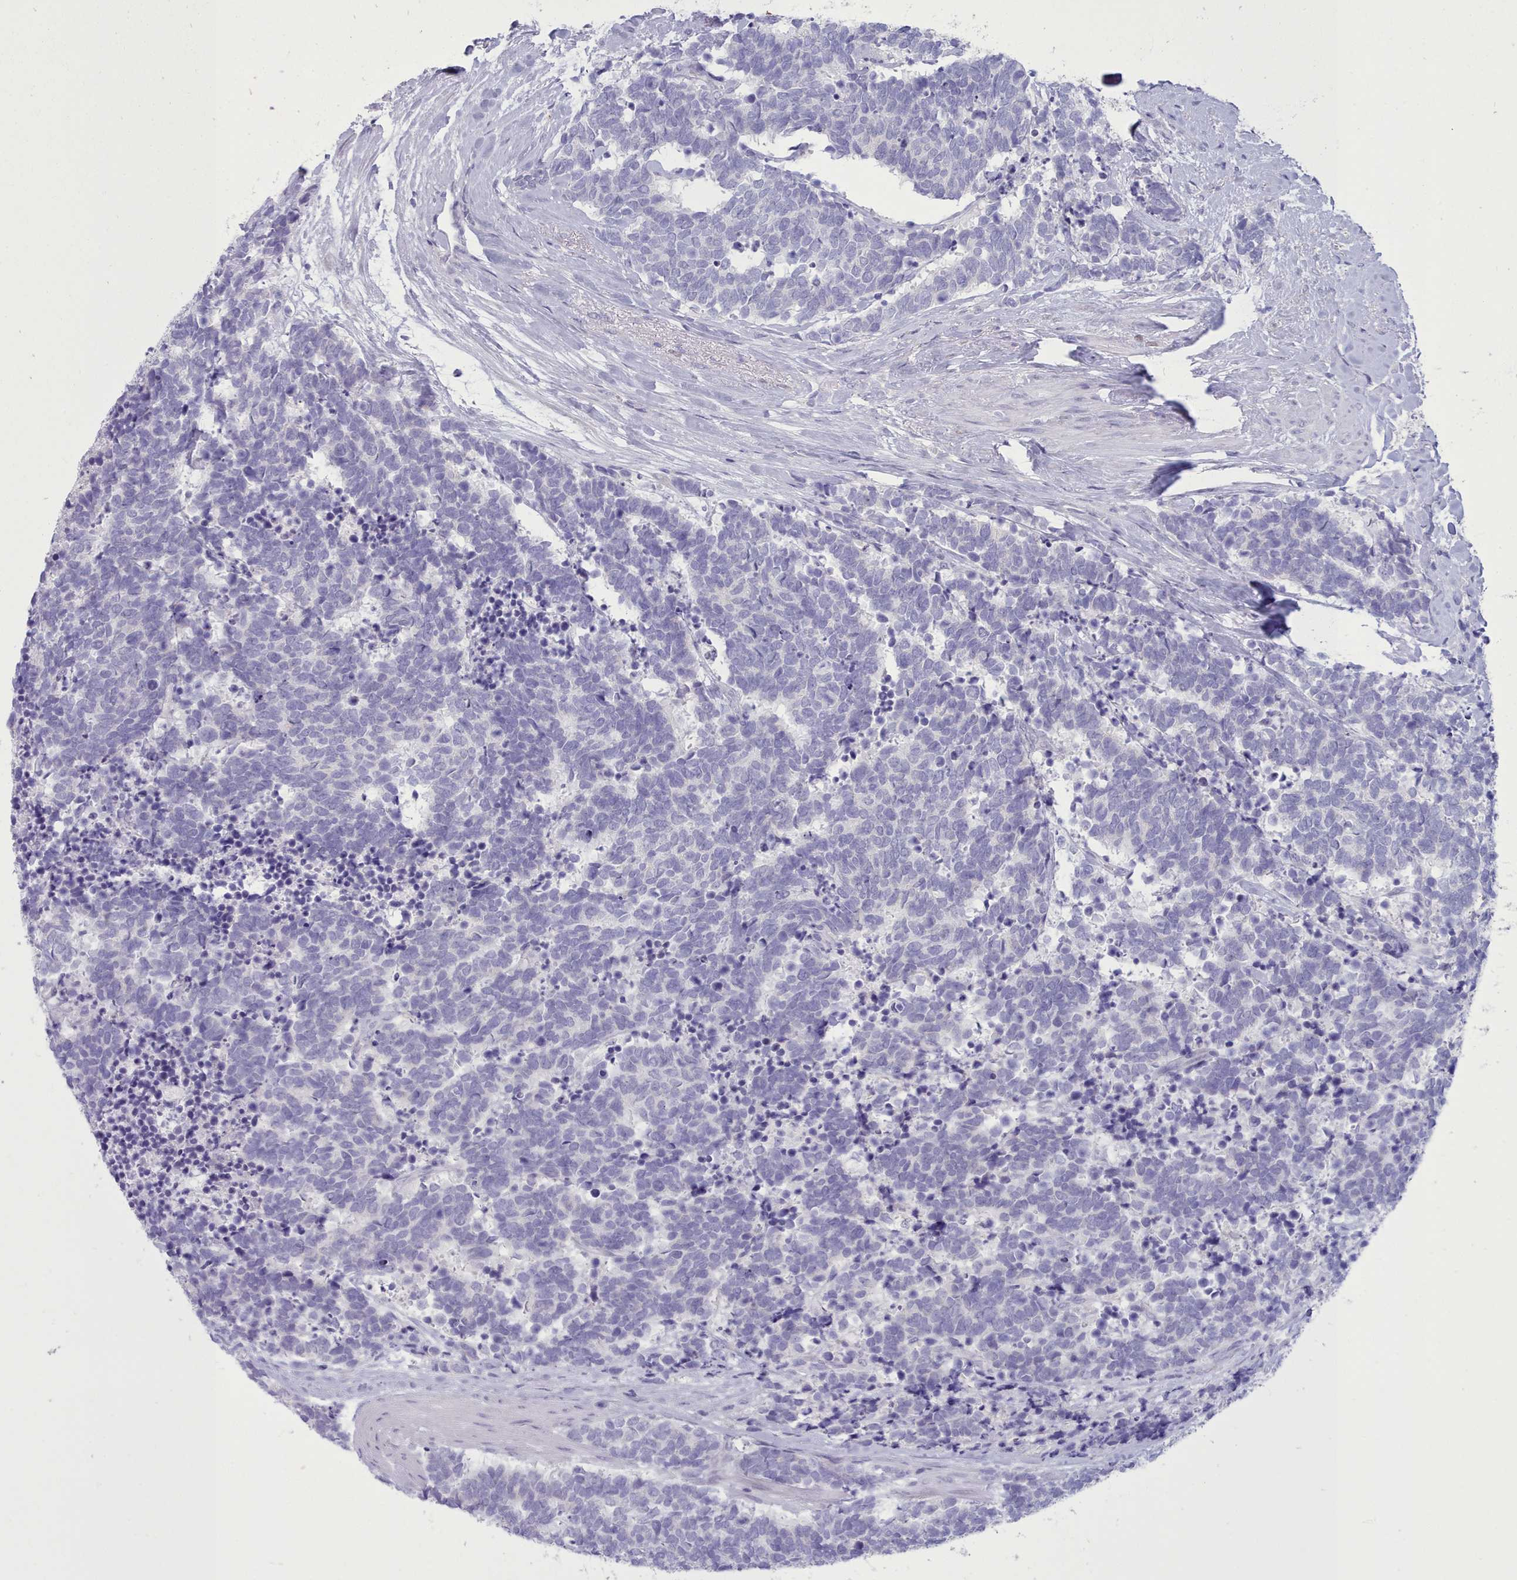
{"staining": {"intensity": "negative", "quantity": "none", "location": "none"}, "tissue": "carcinoid", "cell_type": "Tumor cells", "image_type": "cancer", "snomed": [{"axis": "morphology", "description": "Carcinoma, NOS"}, {"axis": "morphology", "description": "Carcinoid, malignant, NOS"}, {"axis": "topography", "description": "Prostate"}], "caption": "Protein analysis of malignant carcinoid demonstrates no significant positivity in tumor cells.", "gene": "TMEM253", "patient": {"sex": "male", "age": 57}}